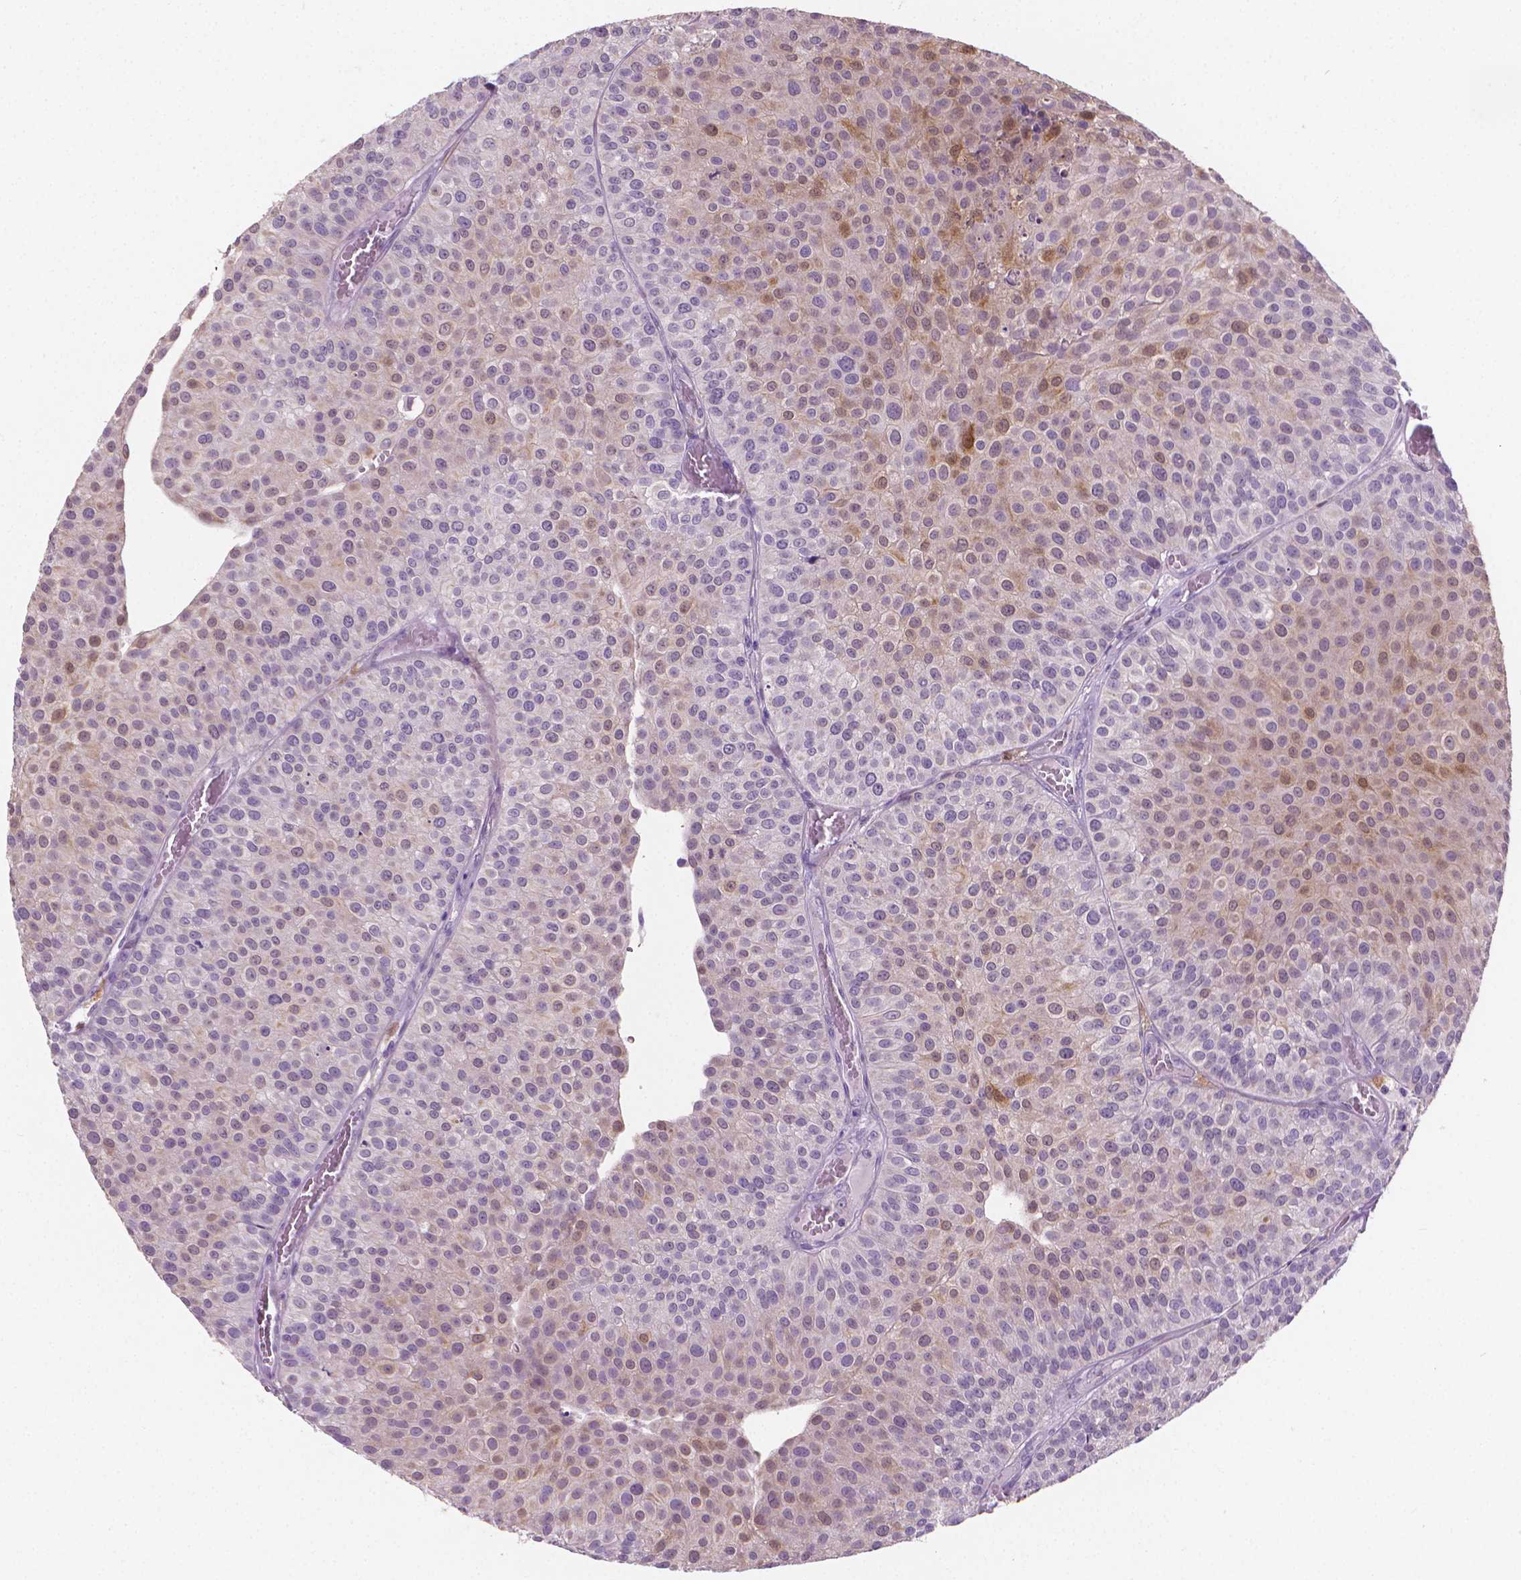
{"staining": {"intensity": "weak", "quantity": "25%-75%", "location": "cytoplasmic/membranous"}, "tissue": "urothelial cancer", "cell_type": "Tumor cells", "image_type": "cancer", "snomed": [{"axis": "morphology", "description": "Urothelial carcinoma, Low grade"}, {"axis": "topography", "description": "Urinary bladder"}], "caption": "A micrograph of human low-grade urothelial carcinoma stained for a protein demonstrates weak cytoplasmic/membranous brown staining in tumor cells. (DAB (3,3'-diaminobenzidine) IHC with brightfield microscopy, high magnification).", "gene": "GSDMA", "patient": {"sex": "female", "age": 87}}